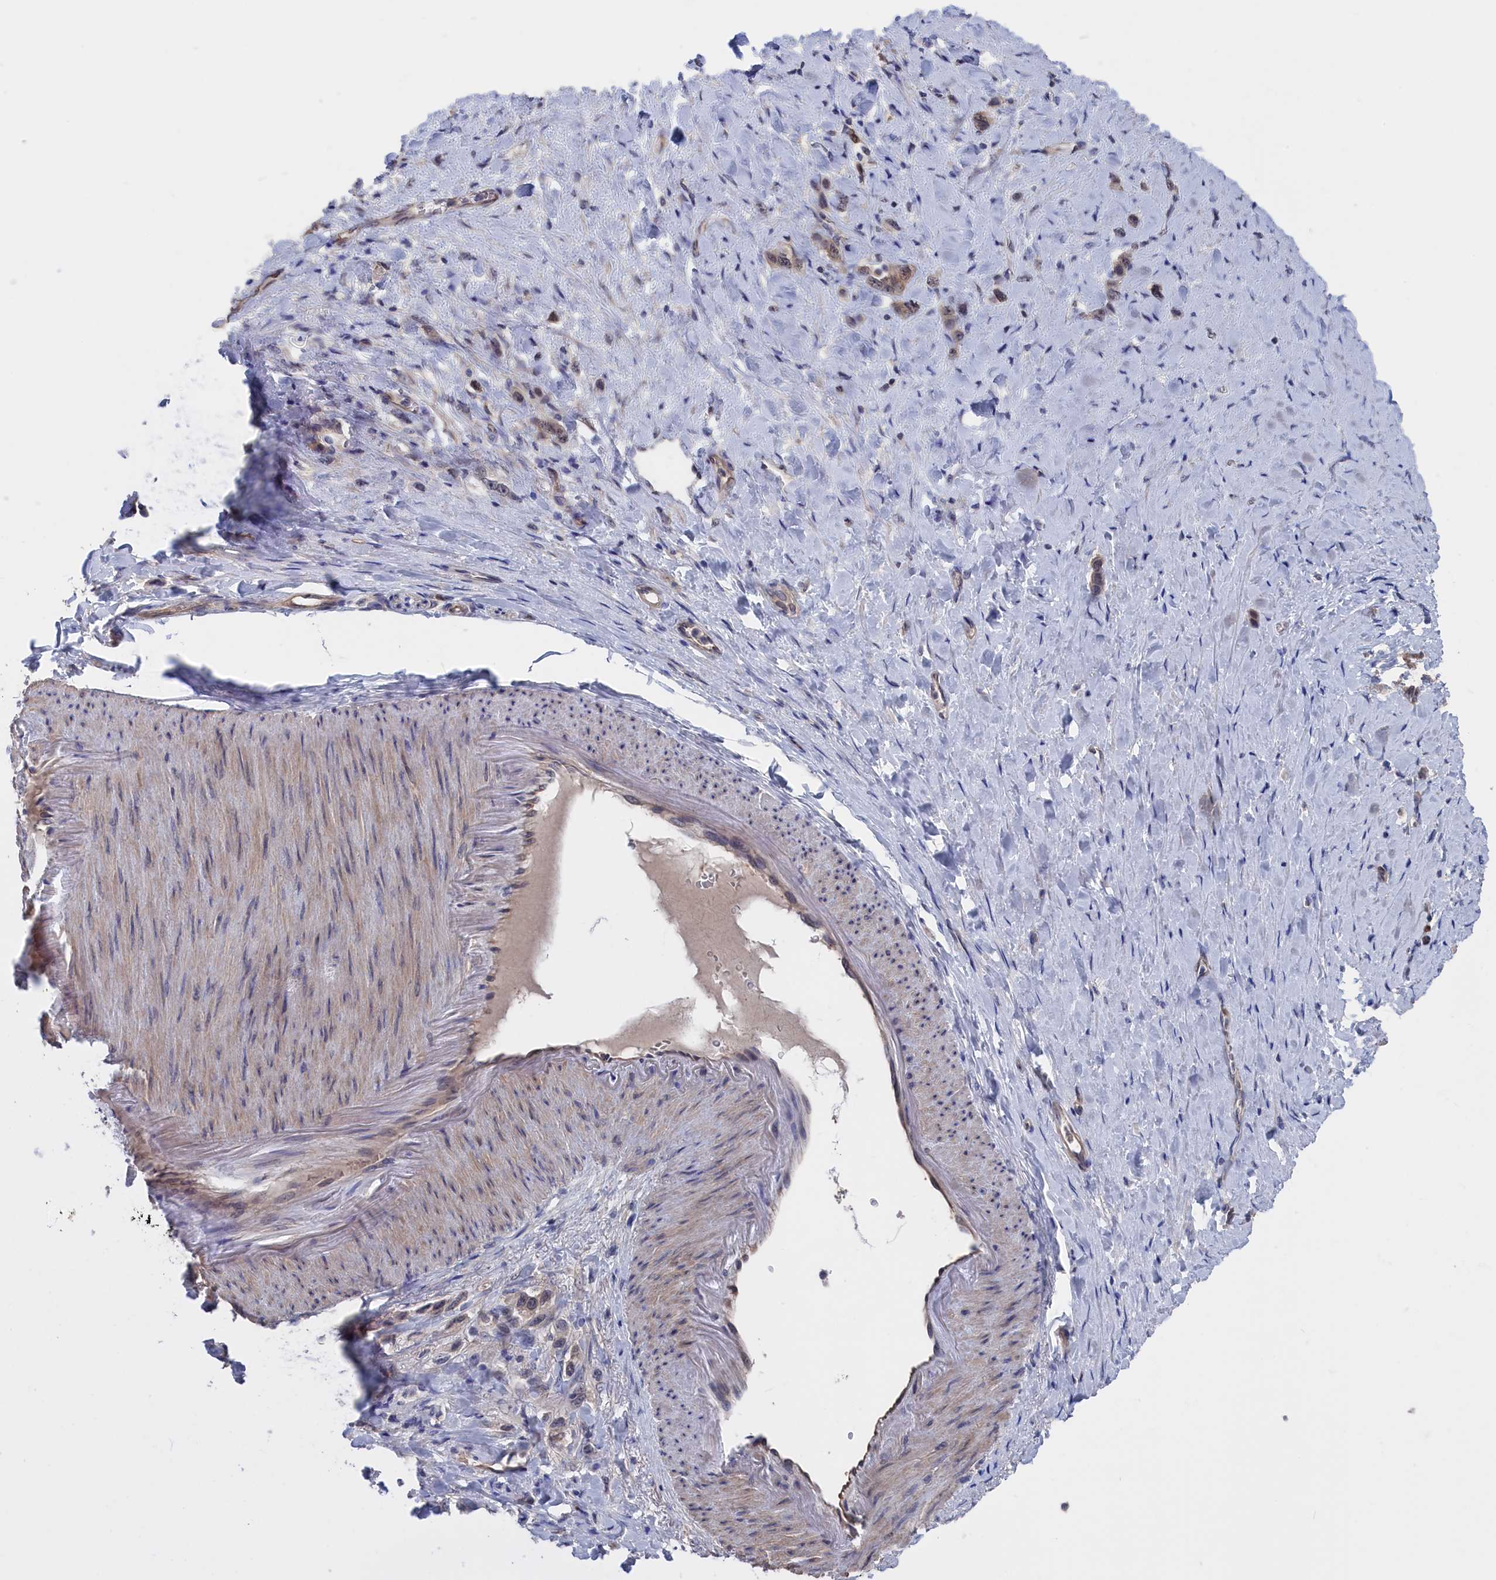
{"staining": {"intensity": "weak", "quantity": "25%-75%", "location": "cytoplasmic/membranous"}, "tissue": "stomach cancer", "cell_type": "Tumor cells", "image_type": "cancer", "snomed": [{"axis": "morphology", "description": "Adenocarcinoma, NOS"}, {"axis": "topography", "description": "Stomach"}], "caption": "DAB (3,3'-diaminobenzidine) immunohistochemical staining of human stomach adenocarcinoma demonstrates weak cytoplasmic/membranous protein positivity in approximately 25%-75% of tumor cells. (DAB IHC, brown staining for protein, blue staining for nuclei).", "gene": "NUTF2", "patient": {"sex": "female", "age": 65}}